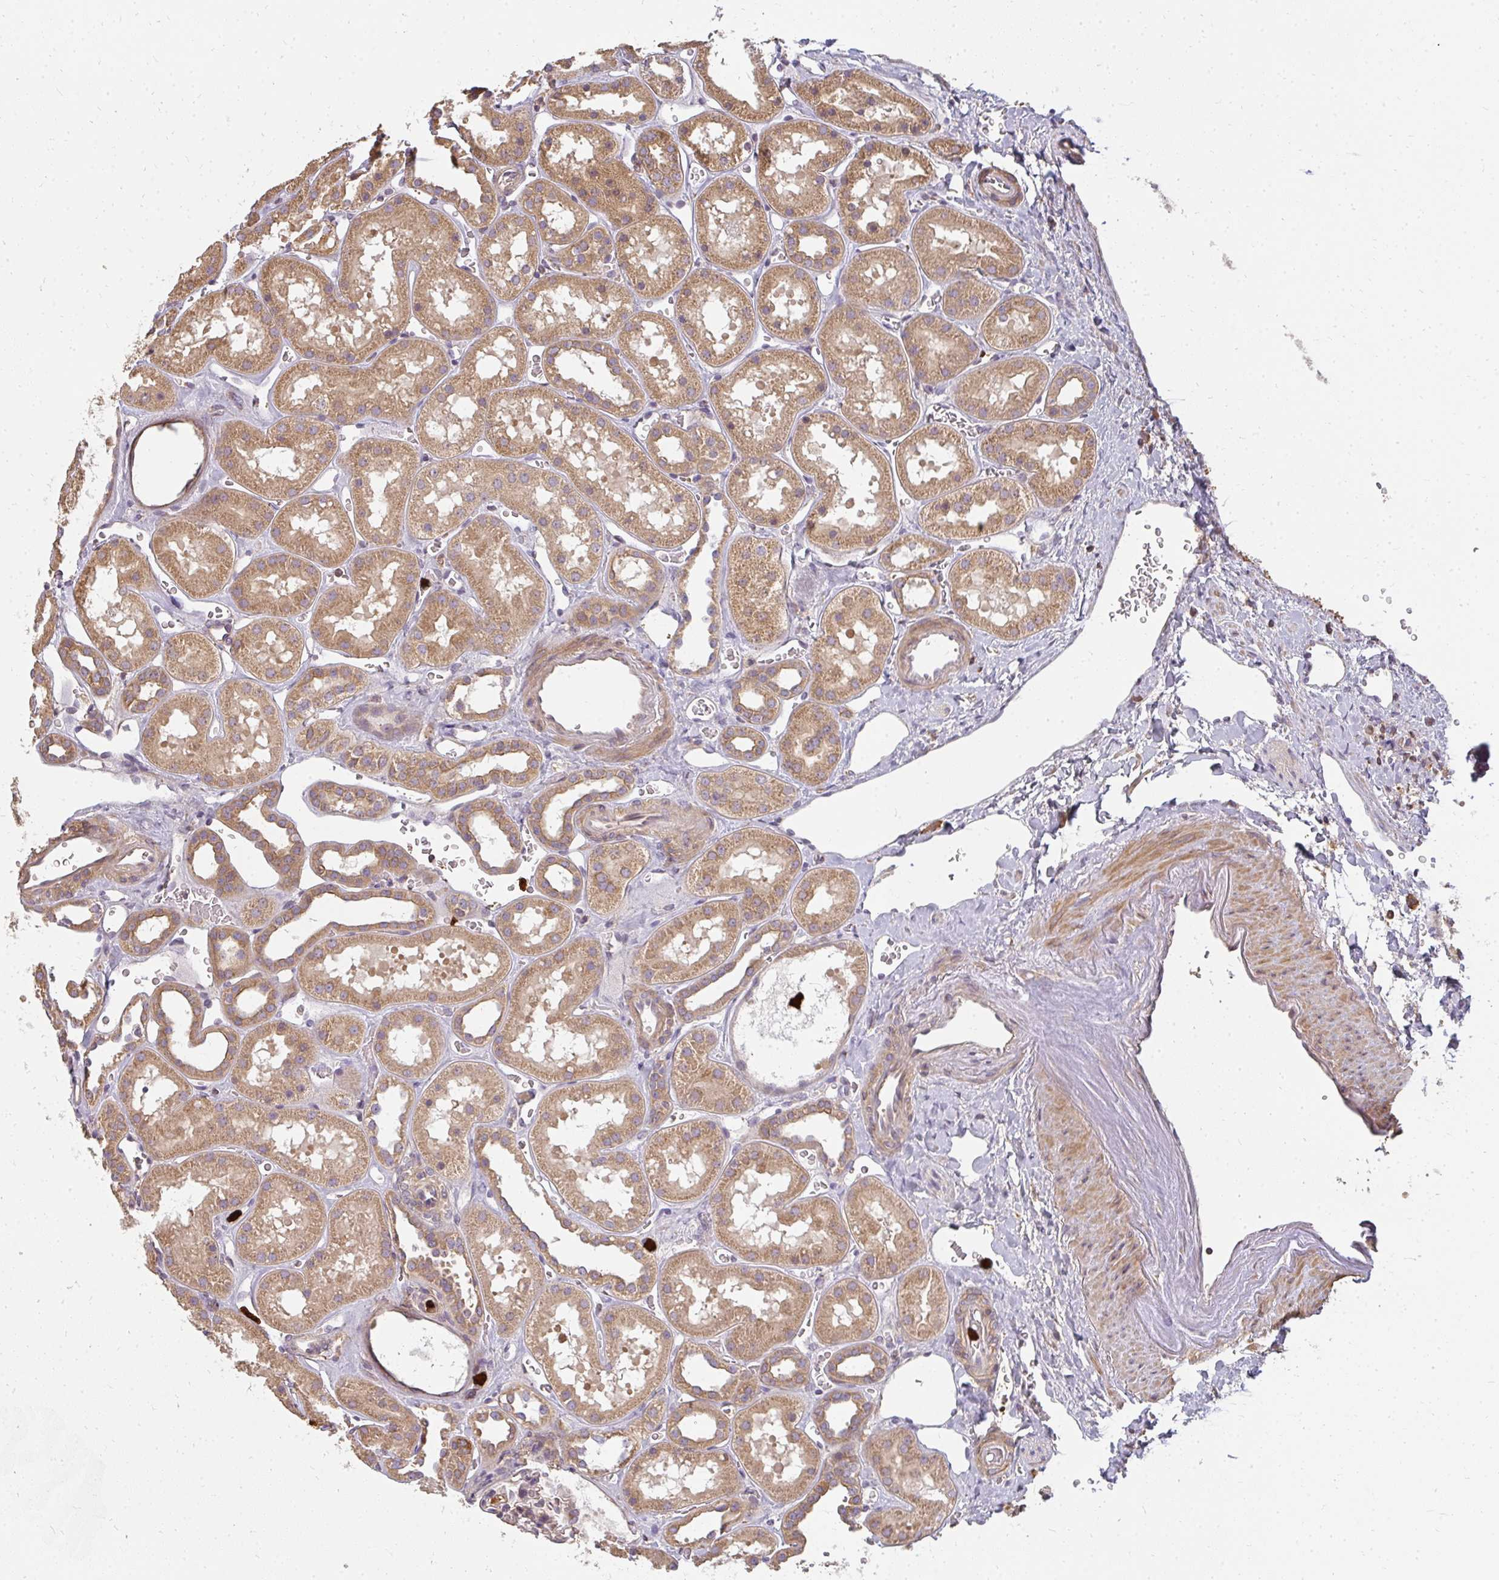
{"staining": {"intensity": "moderate", "quantity": "<25%", "location": "cytoplasmic/membranous"}, "tissue": "kidney", "cell_type": "Cells in glomeruli", "image_type": "normal", "snomed": [{"axis": "morphology", "description": "Normal tissue, NOS"}, {"axis": "topography", "description": "Kidney"}], "caption": "Protein staining shows moderate cytoplasmic/membranous expression in about <25% of cells in glomeruli in normal kidney.", "gene": "CNTRL", "patient": {"sex": "female", "age": 41}}